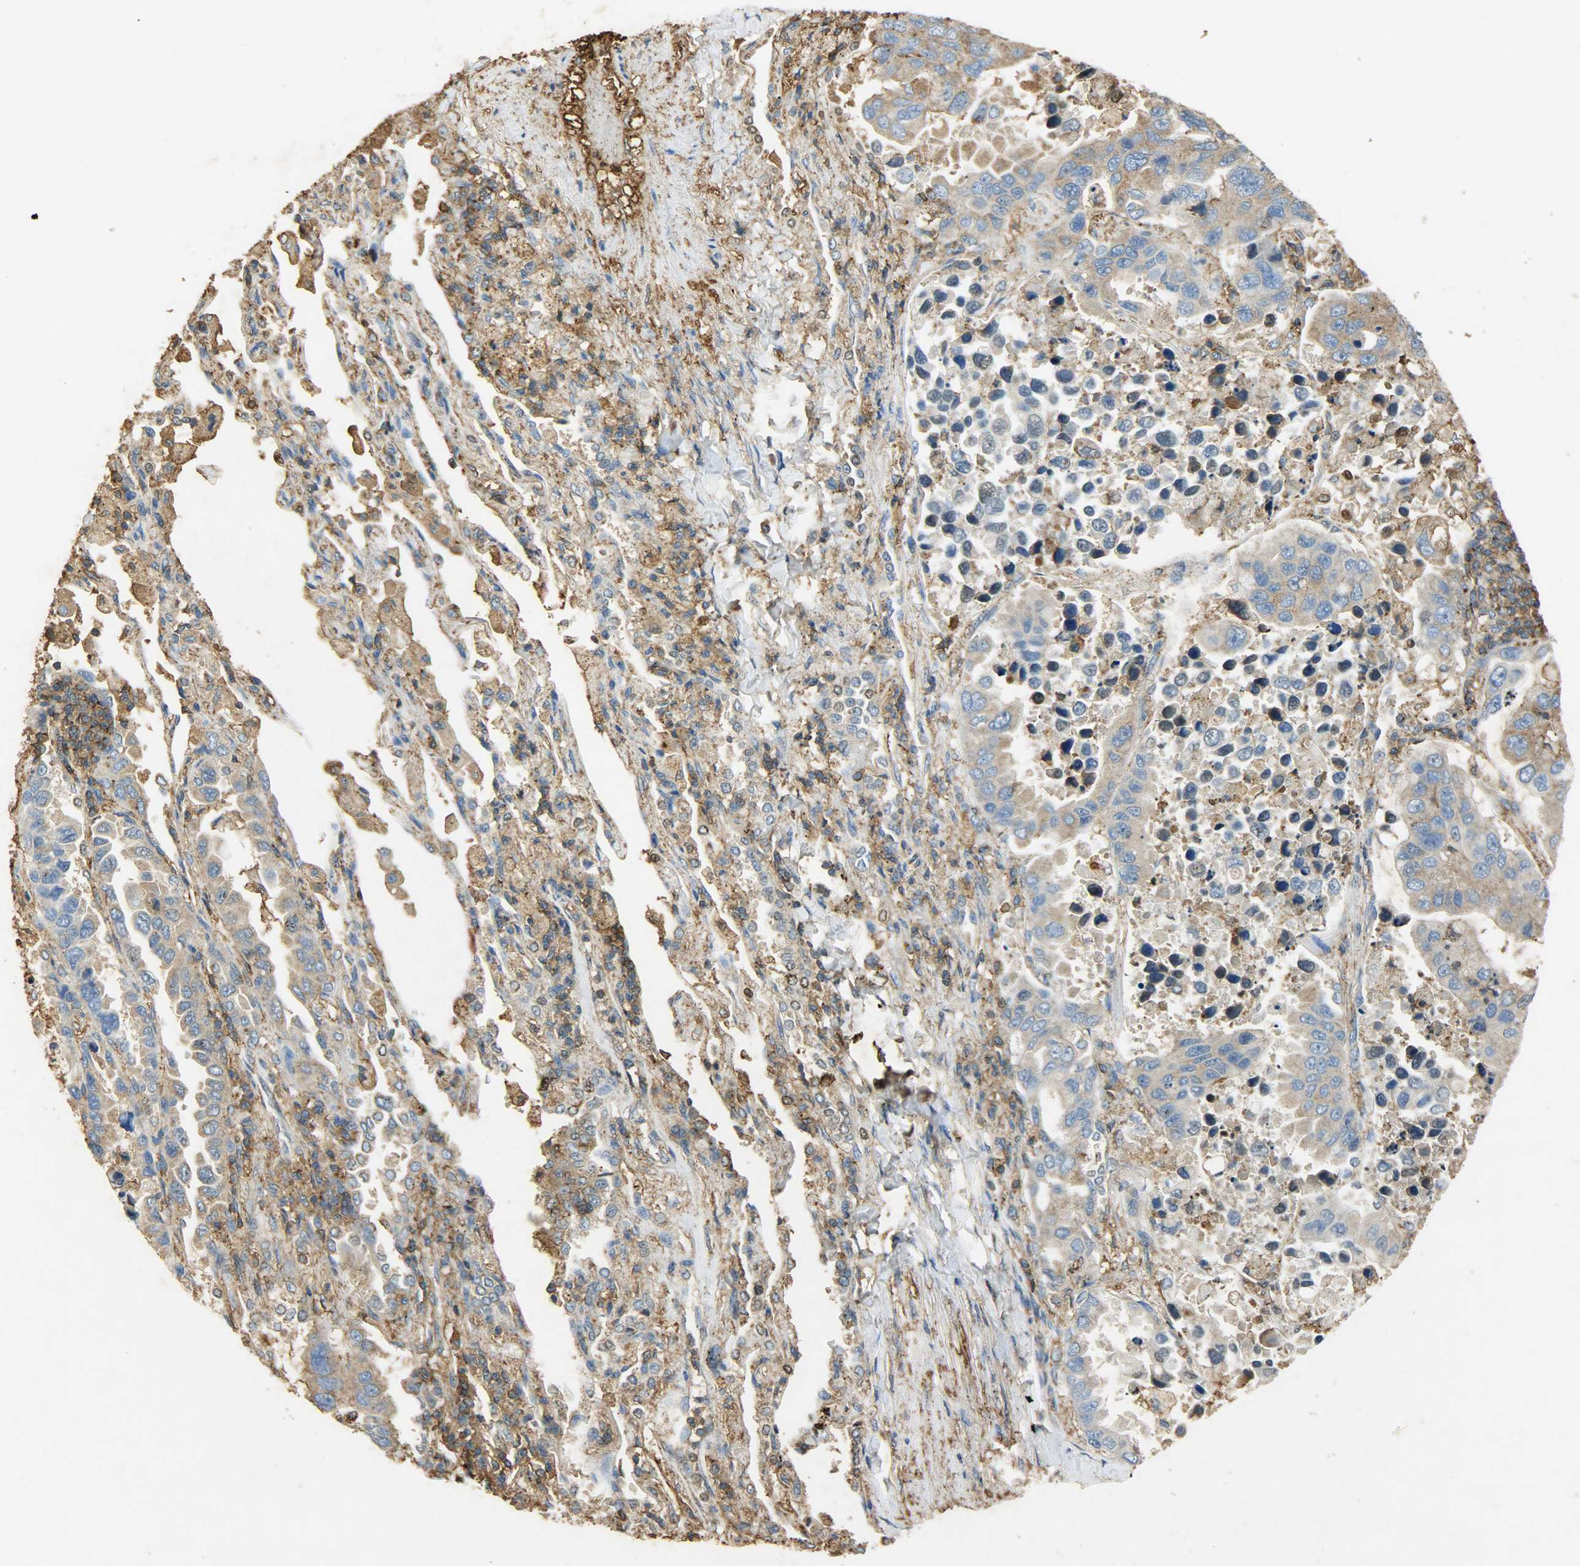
{"staining": {"intensity": "weak", "quantity": ">75%", "location": "cytoplasmic/membranous"}, "tissue": "lung cancer", "cell_type": "Tumor cells", "image_type": "cancer", "snomed": [{"axis": "morphology", "description": "Adenocarcinoma, NOS"}, {"axis": "topography", "description": "Lung"}], "caption": "IHC of human lung cancer exhibits low levels of weak cytoplasmic/membranous positivity in about >75% of tumor cells.", "gene": "ANXA6", "patient": {"sex": "male", "age": 64}}